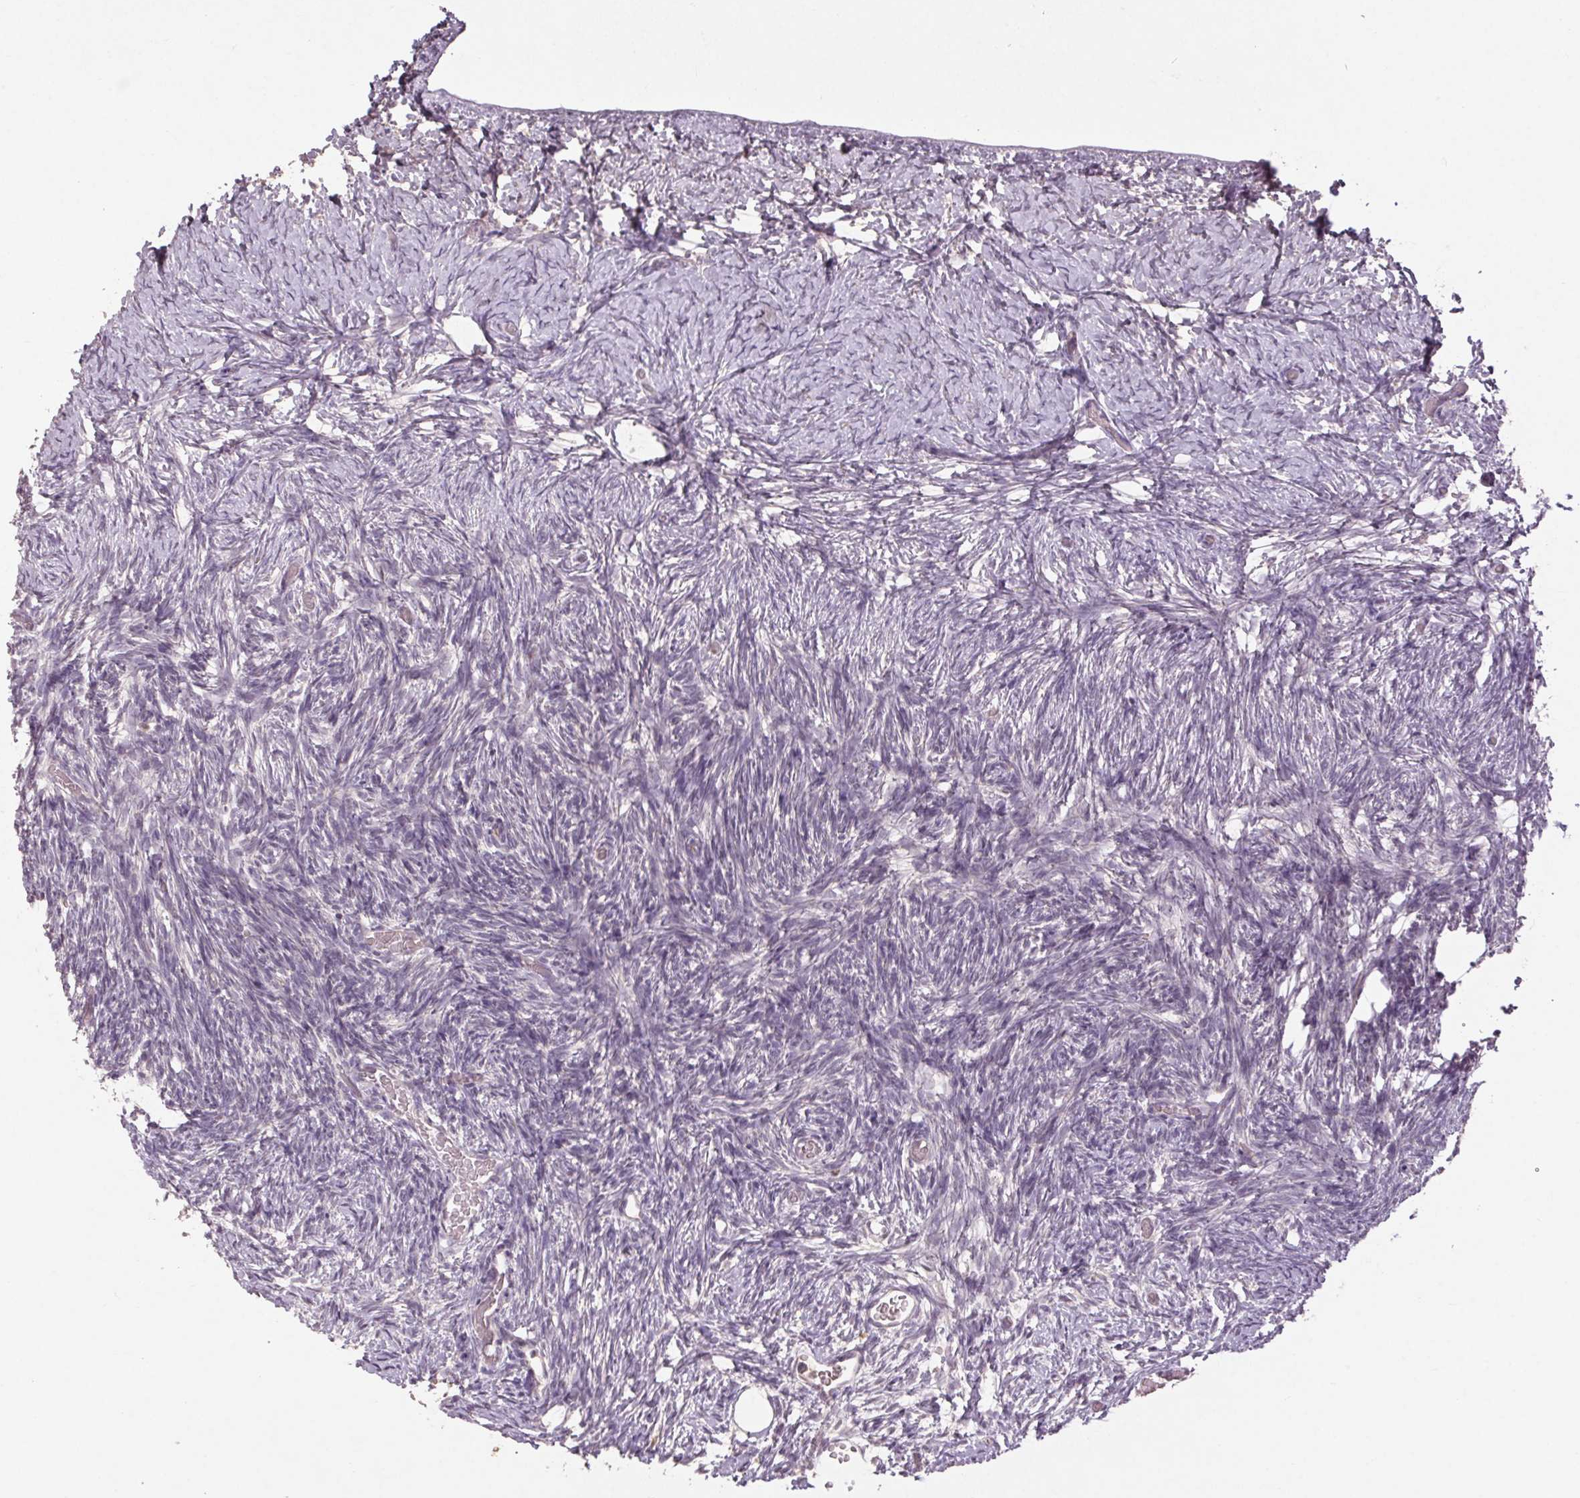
{"staining": {"intensity": "weak", "quantity": ">75%", "location": "cytoplasmic/membranous"}, "tissue": "ovary", "cell_type": "Follicle cells", "image_type": "normal", "snomed": [{"axis": "morphology", "description": "Normal tissue, NOS"}, {"axis": "topography", "description": "Ovary"}], "caption": "DAB immunohistochemical staining of normal human ovary reveals weak cytoplasmic/membranous protein expression in about >75% of follicle cells. (IHC, brightfield microscopy, high magnification).", "gene": "ENSG00000255641", "patient": {"sex": "female", "age": 39}}